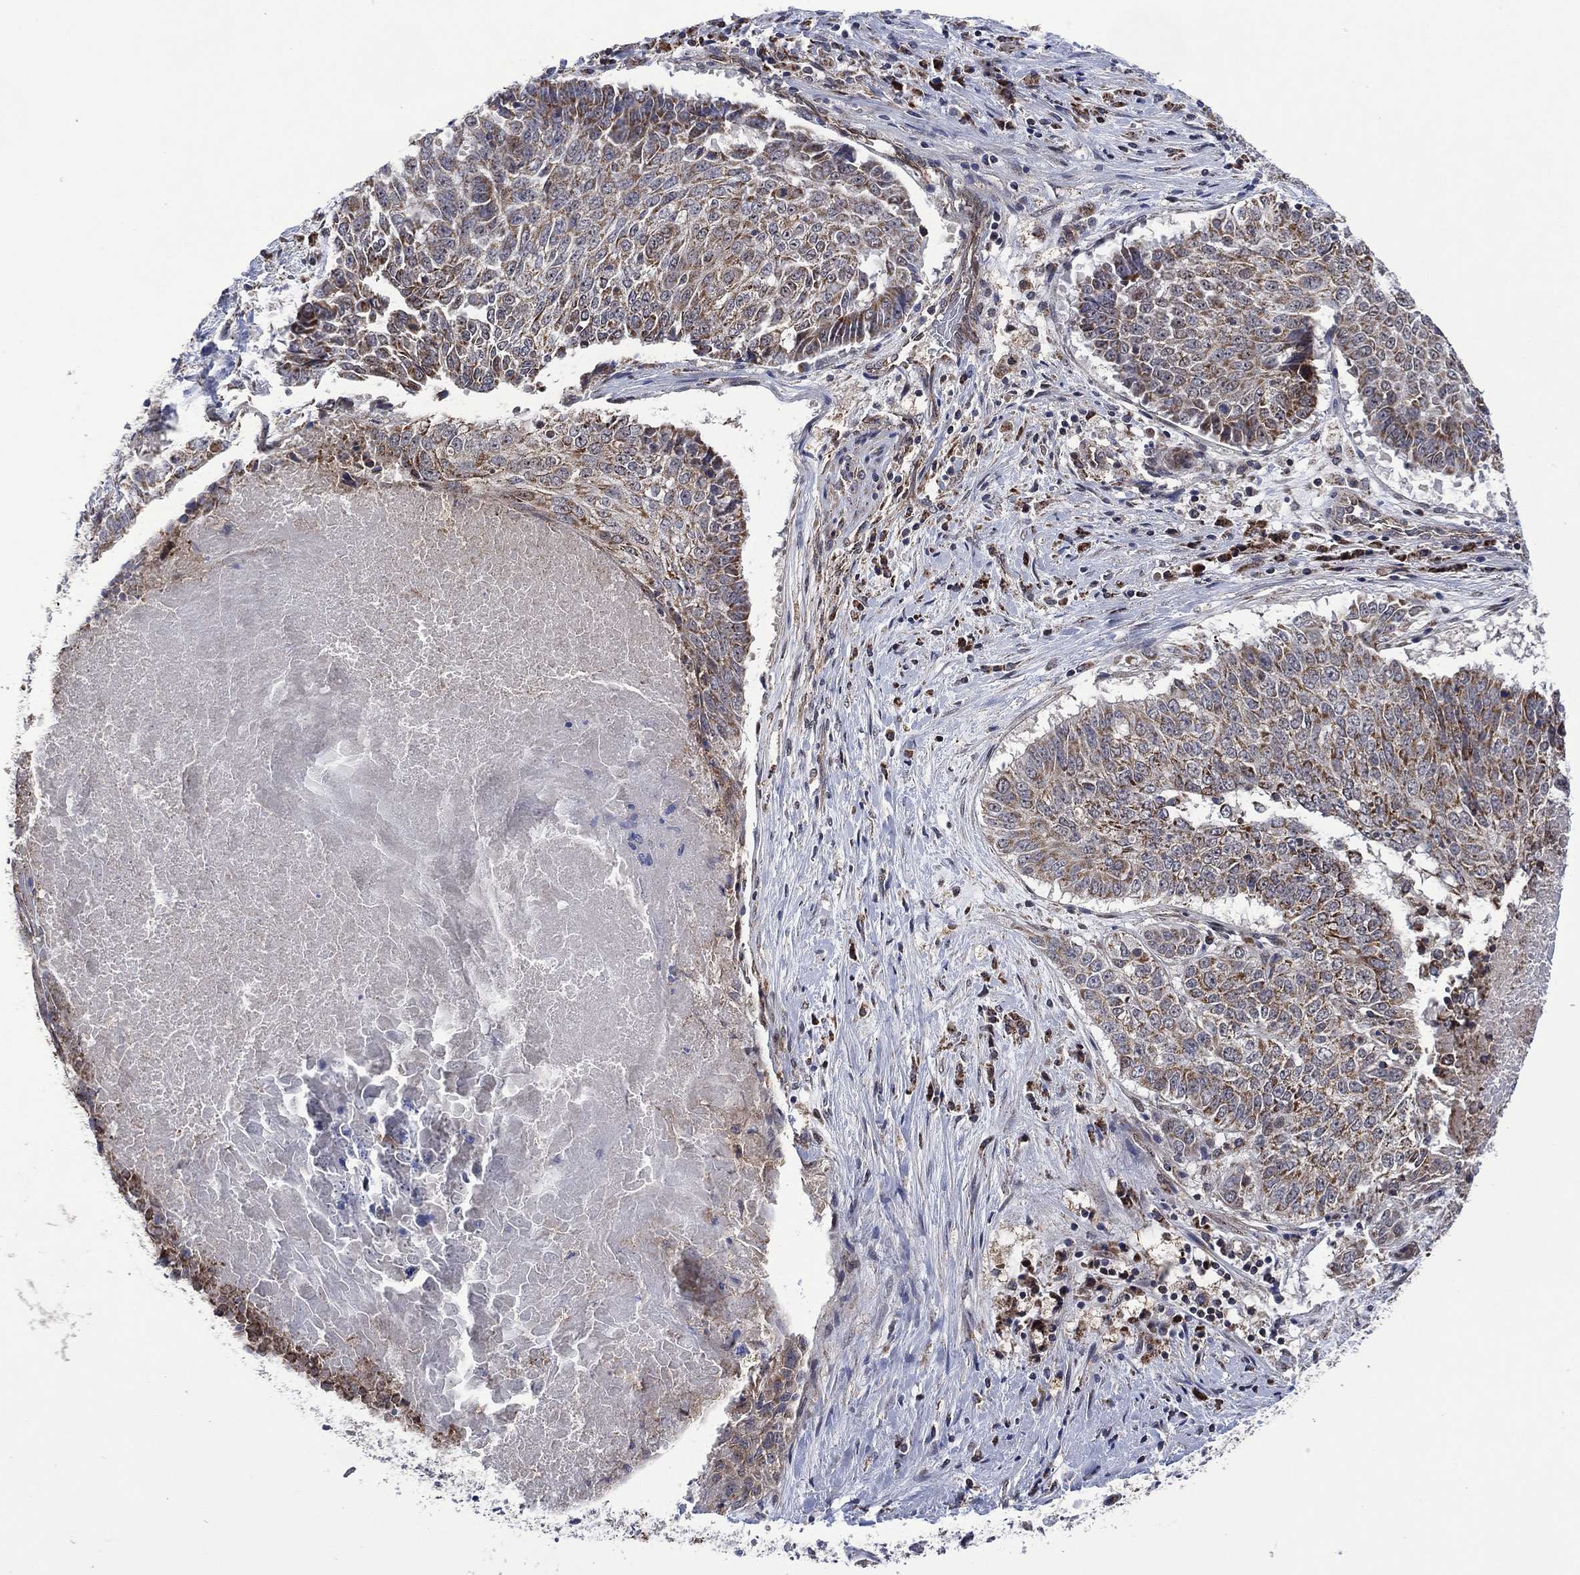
{"staining": {"intensity": "weak", "quantity": "25%-75%", "location": "cytoplasmic/membranous"}, "tissue": "lung cancer", "cell_type": "Tumor cells", "image_type": "cancer", "snomed": [{"axis": "morphology", "description": "Squamous cell carcinoma, NOS"}, {"axis": "topography", "description": "Lung"}], "caption": "Protein positivity by immunohistochemistry shows weak cytoplasmic/membranous positivity in approximately 25%-75% of tumor cells in squamous cell carcinoma (lung).", "gene": "HTD2", "patient": {"sex": "male", "age": 64}}